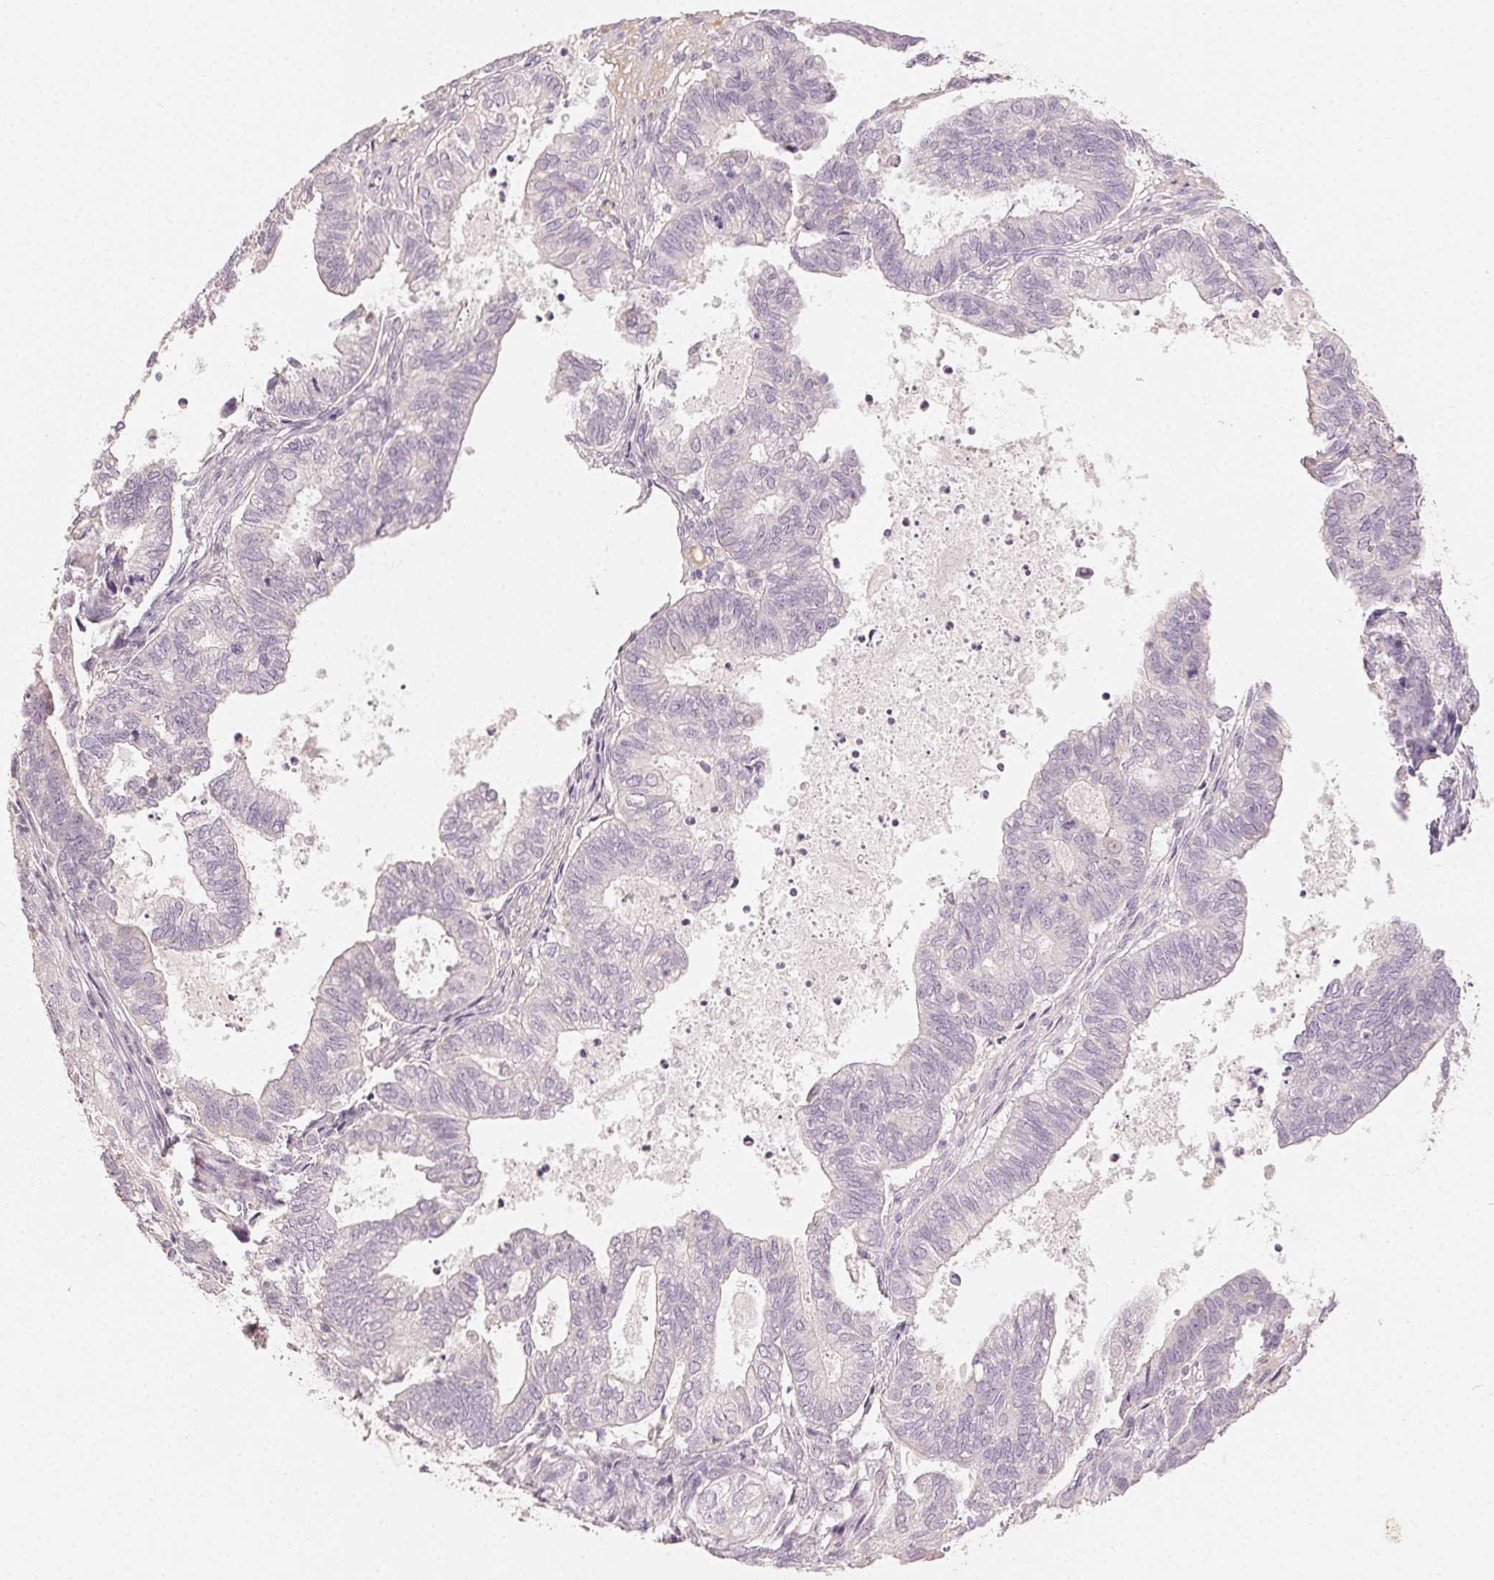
{"staining": {"intensity": "negative", "quantity": "none", "location": "none"}, "tissue": "ovarian cancer", "cell_type": "Tumor cells", "image_type": "cancer", "snomed": [{"axis": "morphology", "description": "Carcinoma, endometroid"}, {"axis": "topography", "description": "Ovary"}], "caption": "High power microscopy photomicrograph of an immunohistochemistry image of ovarian cancer, revealing no significant expression in tumor cells.", "gene": "LVRN", "patient": {"sex": "female", "age": 64}}